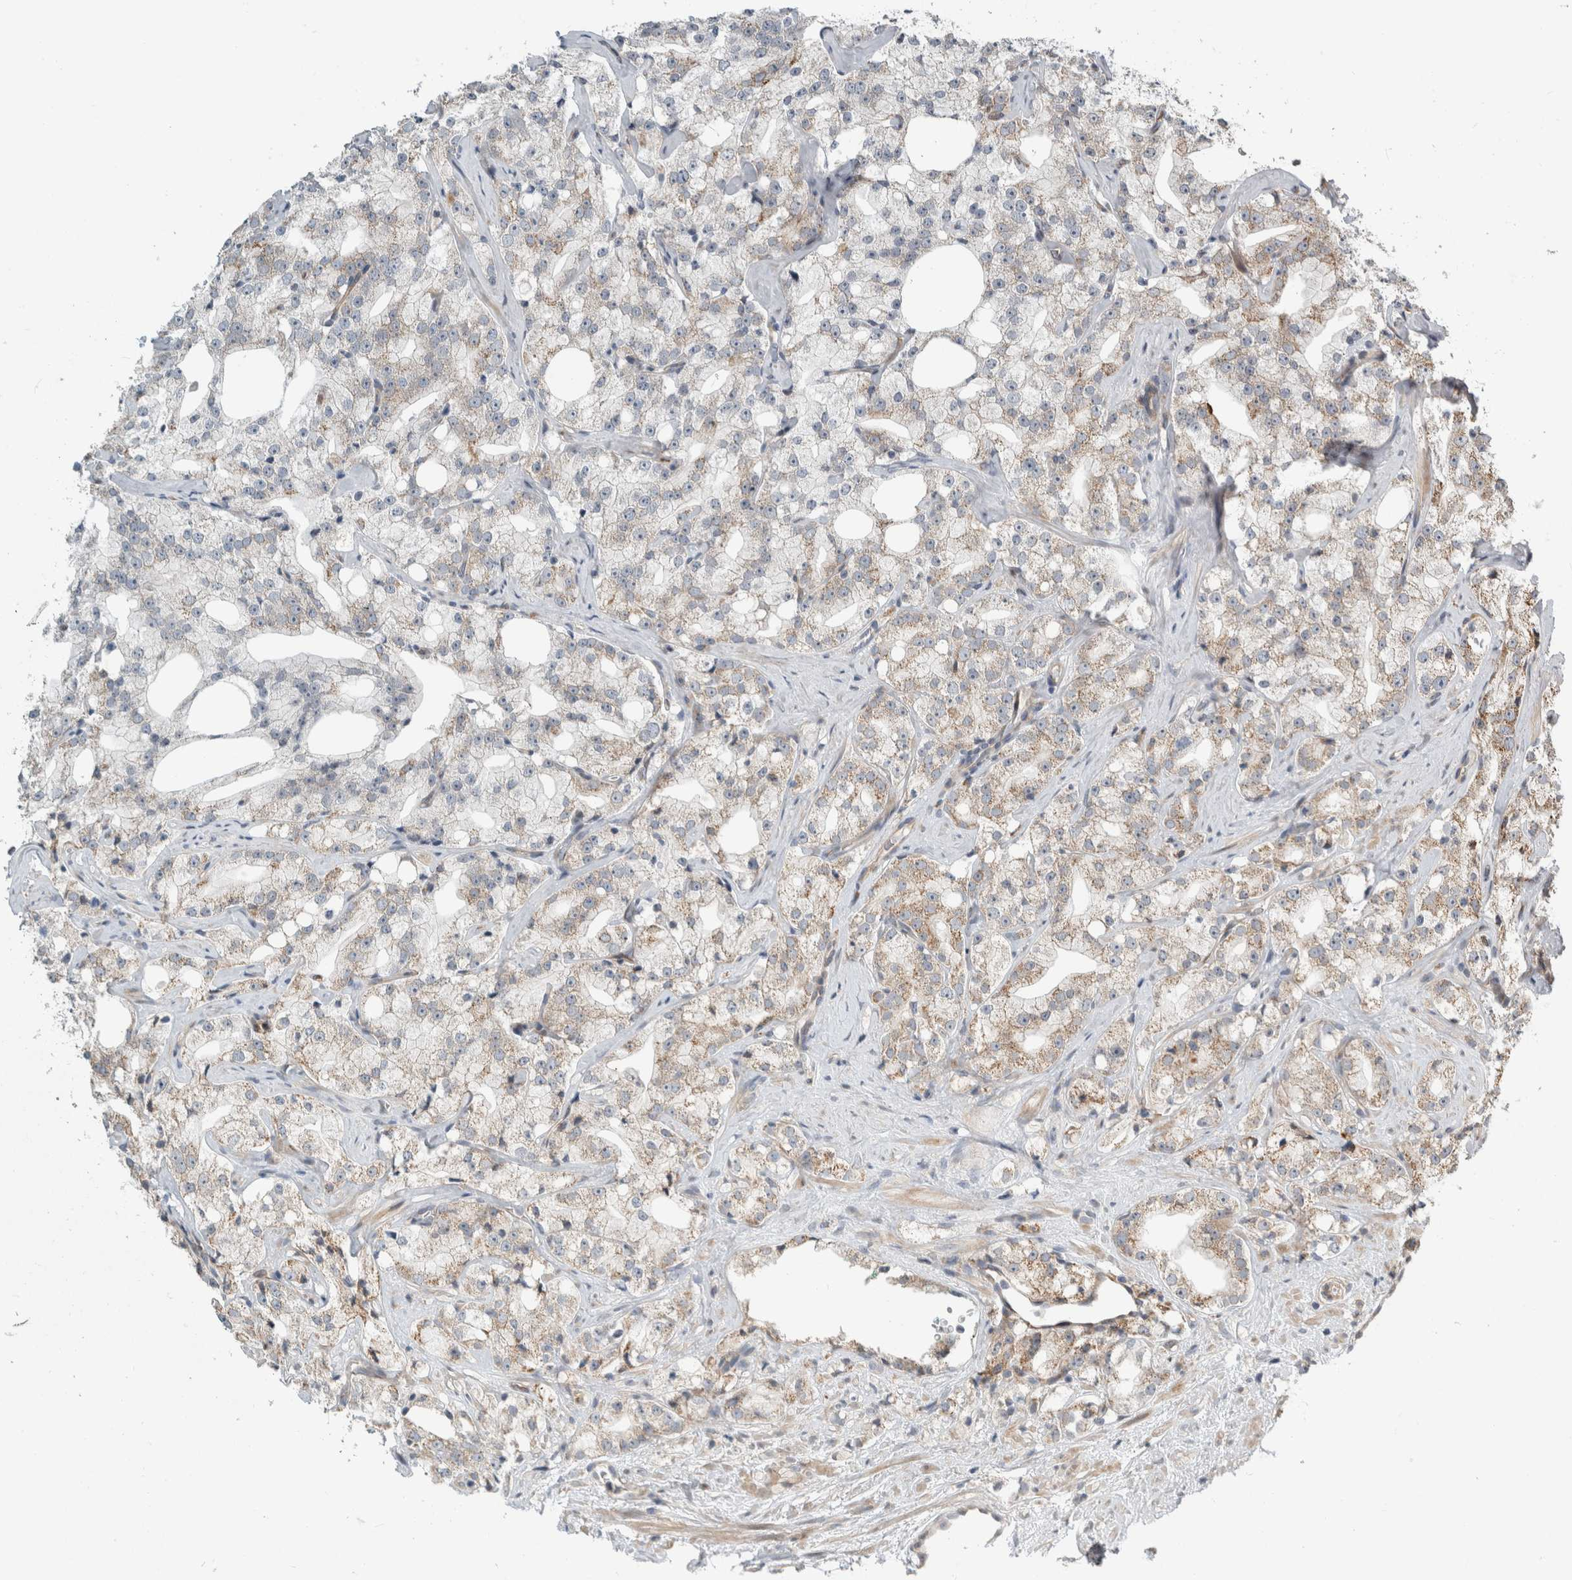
{"staining": {"intensity": "weak", "quantity": ">75%", "location": "cytoplasmic/membranous"}, "tissue": "prostate cancer", "cell_type": "Tumor cells", "image_type": "cancer", "snomed": [{"axis": "morphology", "description": "Adenocarcinoma, High grade"}, {"axis": "topography", "description": "Prostate"}], "caption": "A brown stain shows weak cytoplasmic/membranous expression of a protein in adenocarcinoma (high-grade) (prostate) tumor cells.", "gene": "KPNA5", "patient": {"sex": "male", "age": 64}}